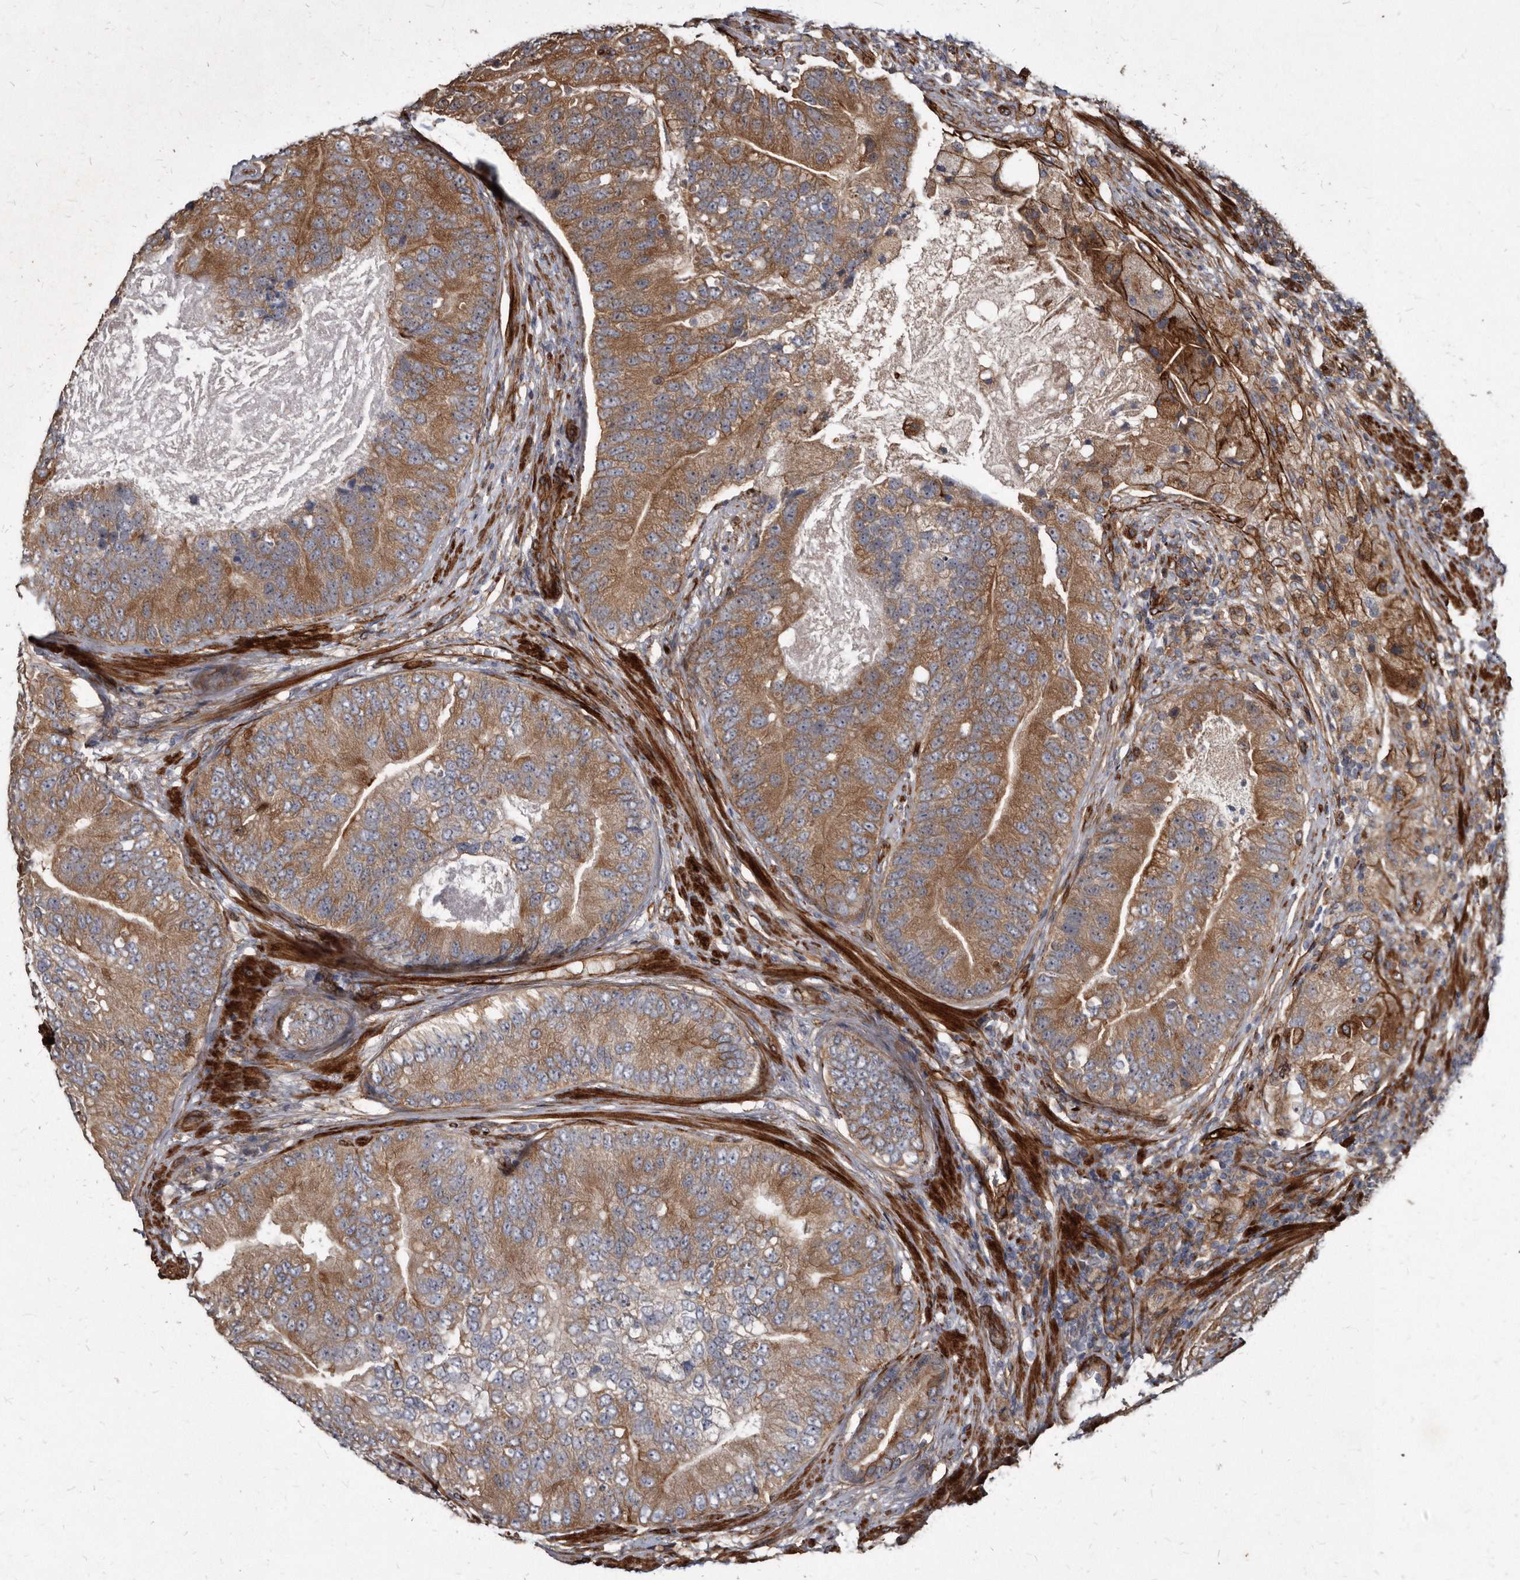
{"staining": {"intensity": "strong", "quantity": ">75%", "location": "cytoplasmic/membranous"}, "tissue": "prostate cancer", "cell_type": "Tumor cells", "image_type": "cancer", "snomed": [{"axis": "morphology", "description": "Adenocarcinoma, High grade"}, {"axis": "topography", "description": "Prostate"}], "caption": "Protein expression analysis of human prostate cancer reveals strong cytoplasmic/membranous positivity in about >75% of tumor cells.", "gene": "KCTD20", "patient": {"sex": "male", "age": 70}}